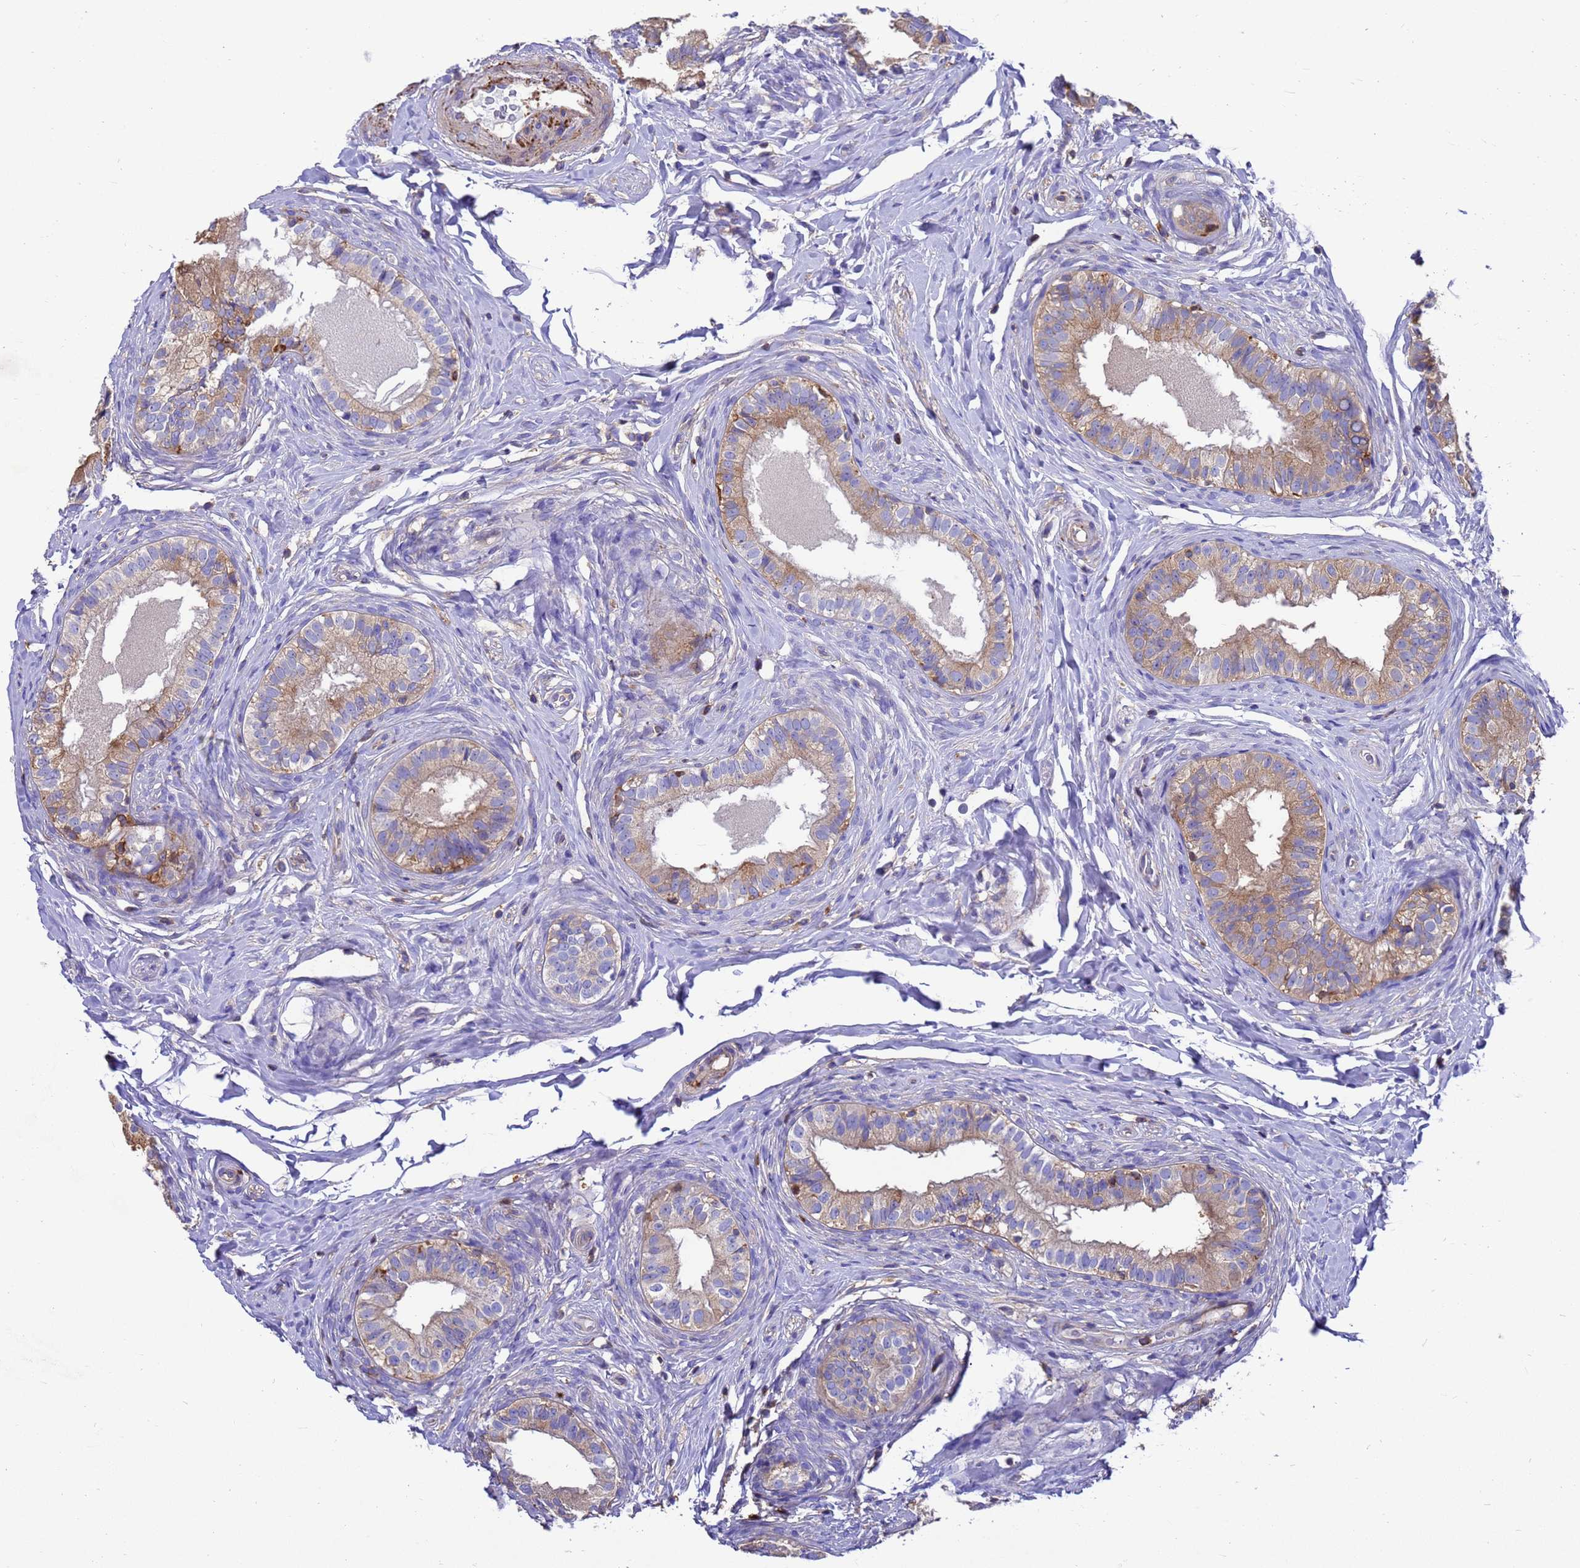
{"staining": {"intensity": "weak", "quantity": "25%-75%", "location": "cytoplasmic/membranous"}, "tissue": "epididymis", "cell_type": "Glandular cells", "image_type": "normal", "snomed": [{"axis": "morphology", "description": "Normal tissue, NOS"}, {"axis": "topography", "description": "Epididymis"}], "caption": "A low amount of weak cytoplasmic/membranous staining is seen in about 25%-75% of glandular cells in unremarkable epididymis. (brown staining indicates protein expression, while blue staining denotes nuclei).", "gene": "ZNF235", "patient": {"sex": "male", "age": 49}}